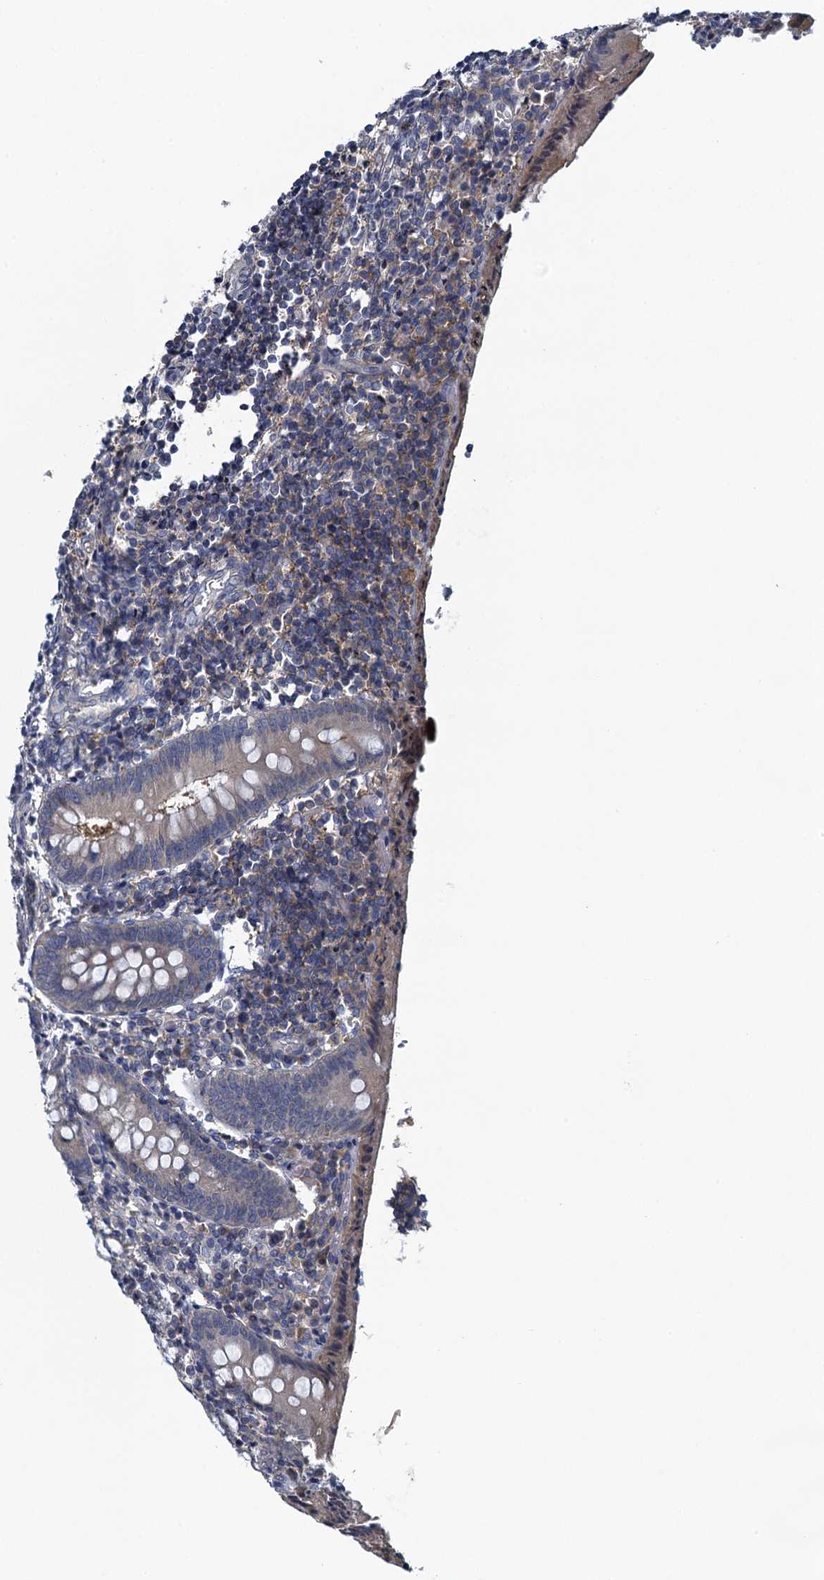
{"staining": {"intensity": "moderate", "quantity": "<25%", "location": "cytoplasmic/membranous"}, "tissue": "appendix", "cell_type": "Glandular cells", "image_type": "normal", "snomed": [{"axis": "morphology", "description": "Normal tissue, NOS"}, {"axis": "topography", "description": "Appendix"}], "caption": "Immunohistochemistry (IHC) histopathology image of benign appendix stained for a protein (brown), which displays low levels of moderate cytoplasmic/membranous positivity in about <25% of glandular cells.", "gene": "NCKAP1L", "patient": {"sex": "female", "age": 17}}